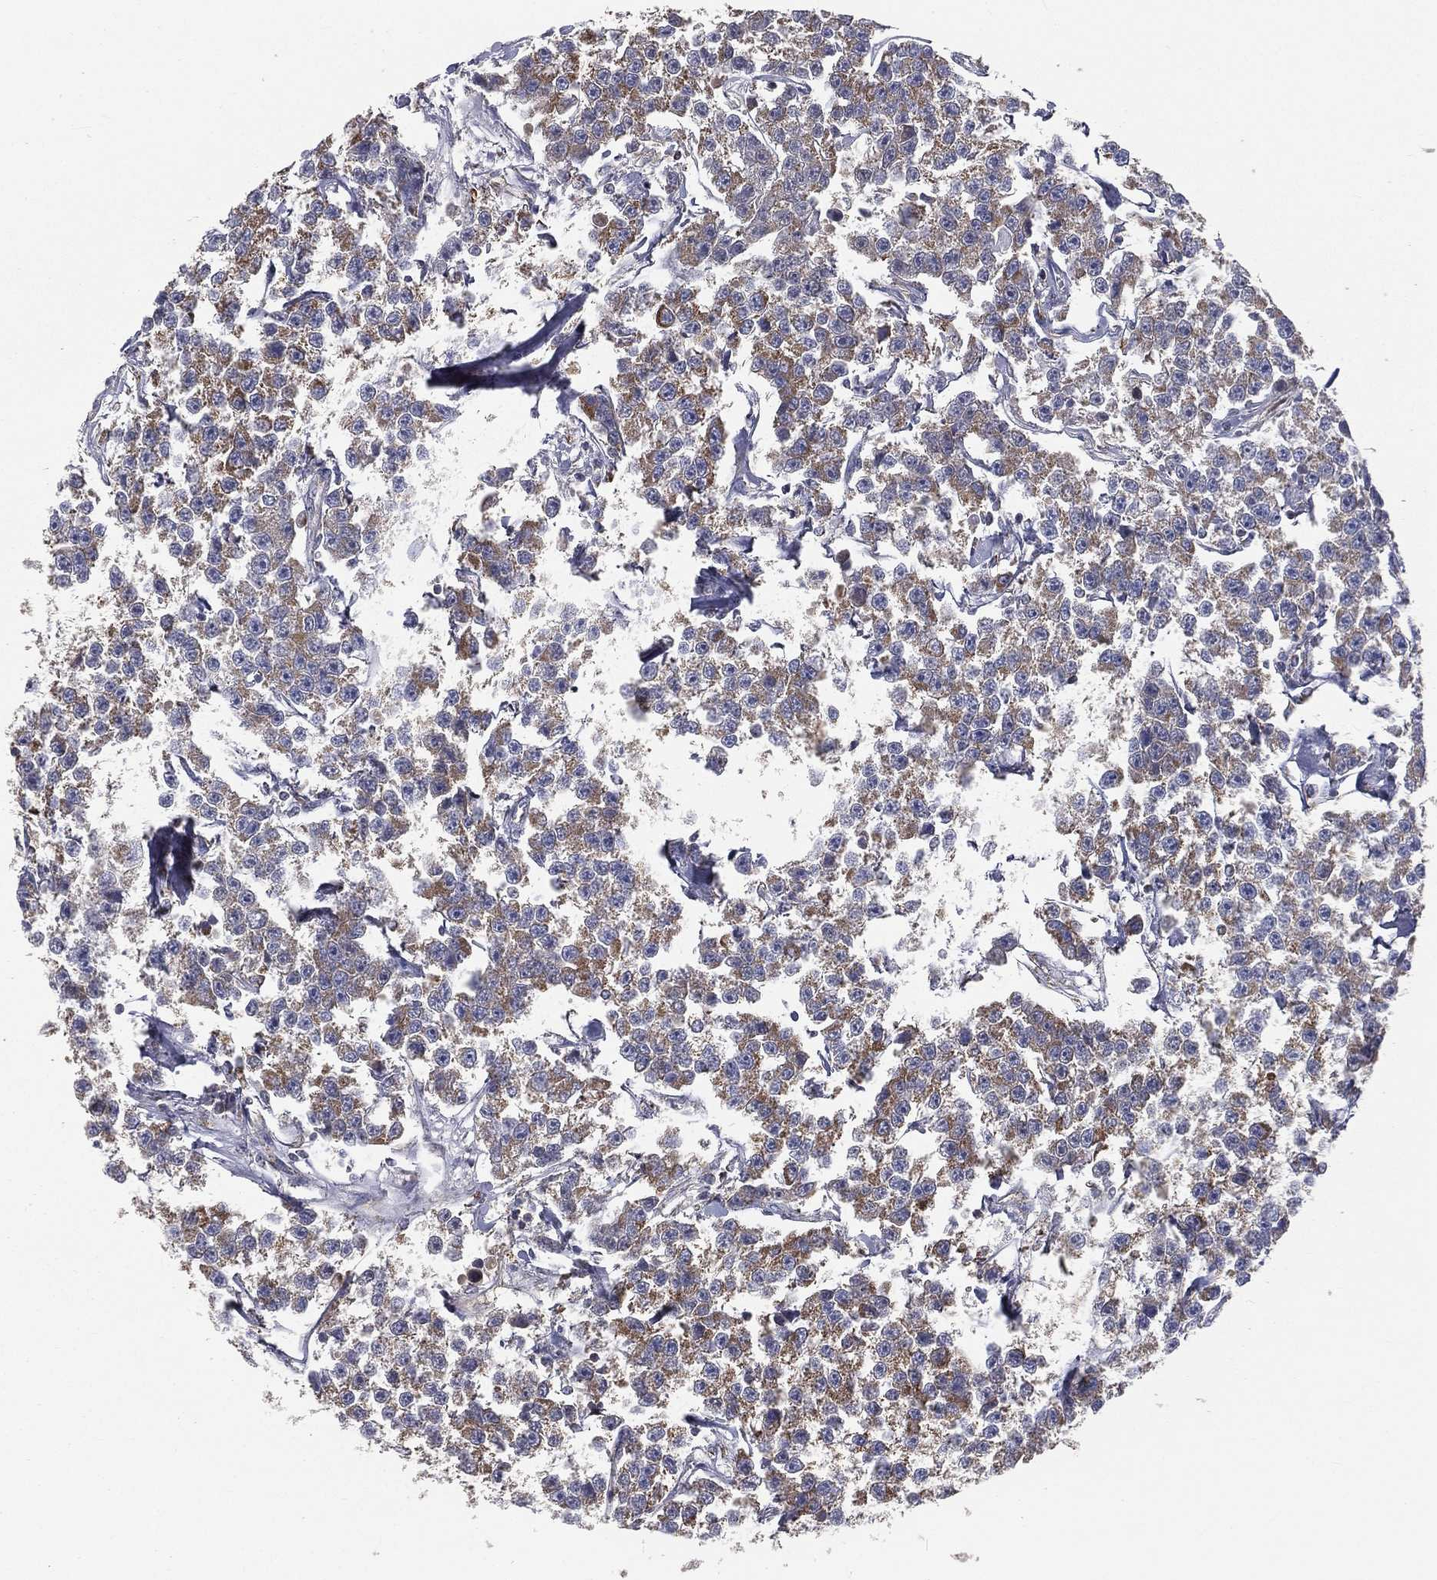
{"staining": {"intensity": "moderate", "quantity": "25%-75%", "location": "cytoplasmic/membranous"}, "tissue": "testis cancer", "cell_type": "Tumor cells", "image_type": "cancer", "snomed": [{"axis": "morphology", "description": "Seminoma, NOS"}, {"axis": "topography", "description": "Testis"}], "caption": "IHC of testis cancer (seminoma) shows medium levels of moderate cytoplasmic/membranous expression in about 25%-75% of tumor cells.", "gene": "HADH", "patient": {"sex": "male", "age": 59}}